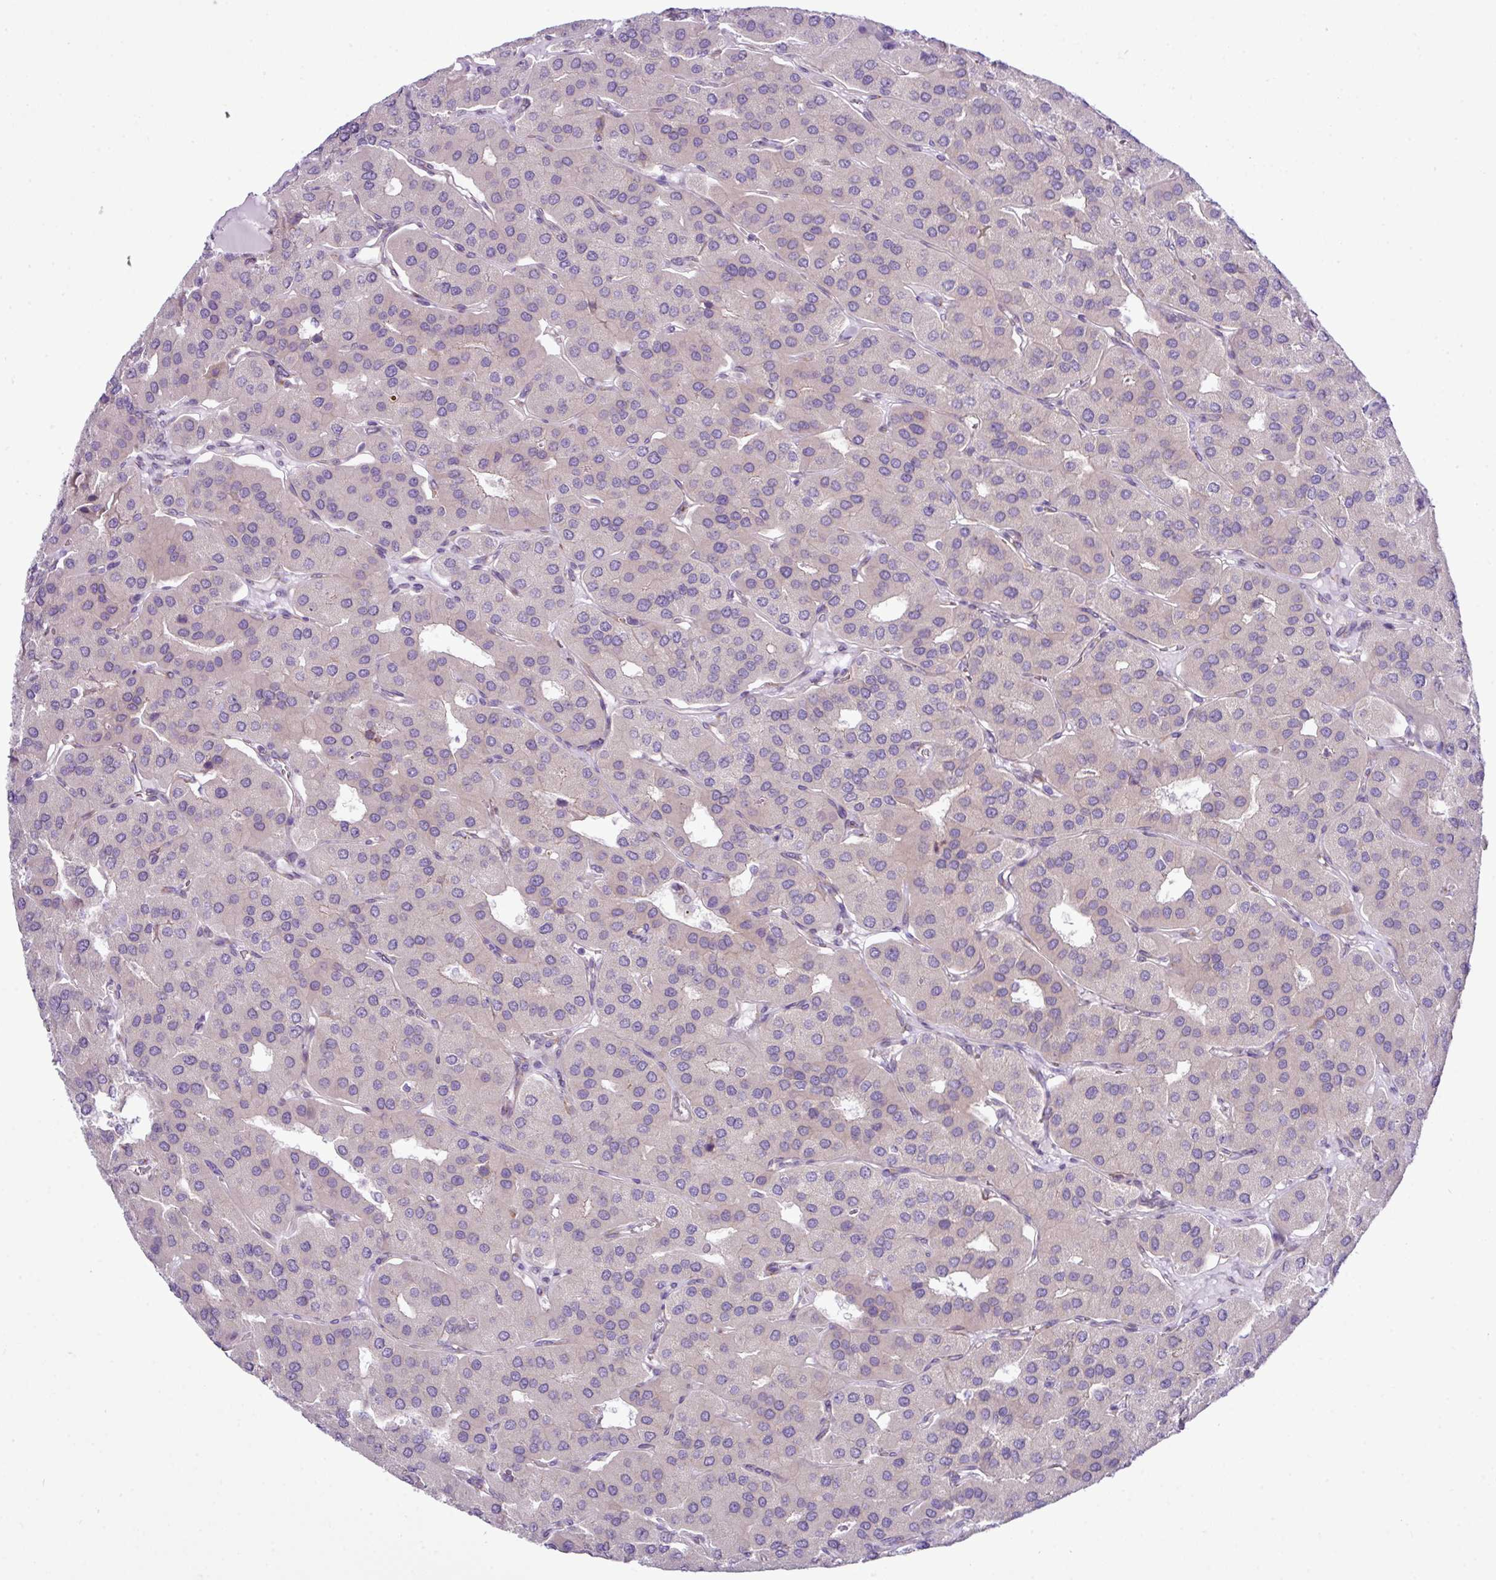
{"staining": {"intensity": "negative", "quantity": "none", "location": "none"}, "tissue": "parathyroid gland", "cell_type": "Glandular cells", "image_type": "normal", "snomed": [{"axis": "morphology", "description": "Normal tissue, NOS"}, {"axis": "morphology", "description": "Adenoma, NOS"}, {"axis": "topography", "description": "Parathyroid gland"}], "caption": "Immunohistochemistry micrograph of unremarkable human parathyroid gland stained for a protein (brown), which reveals no positivity in glandular cells. (DAB immunohistochemistry (IHC), high magnification).", "gene": "CFAP97", "patient": {"sex": "female", "age": 86}}